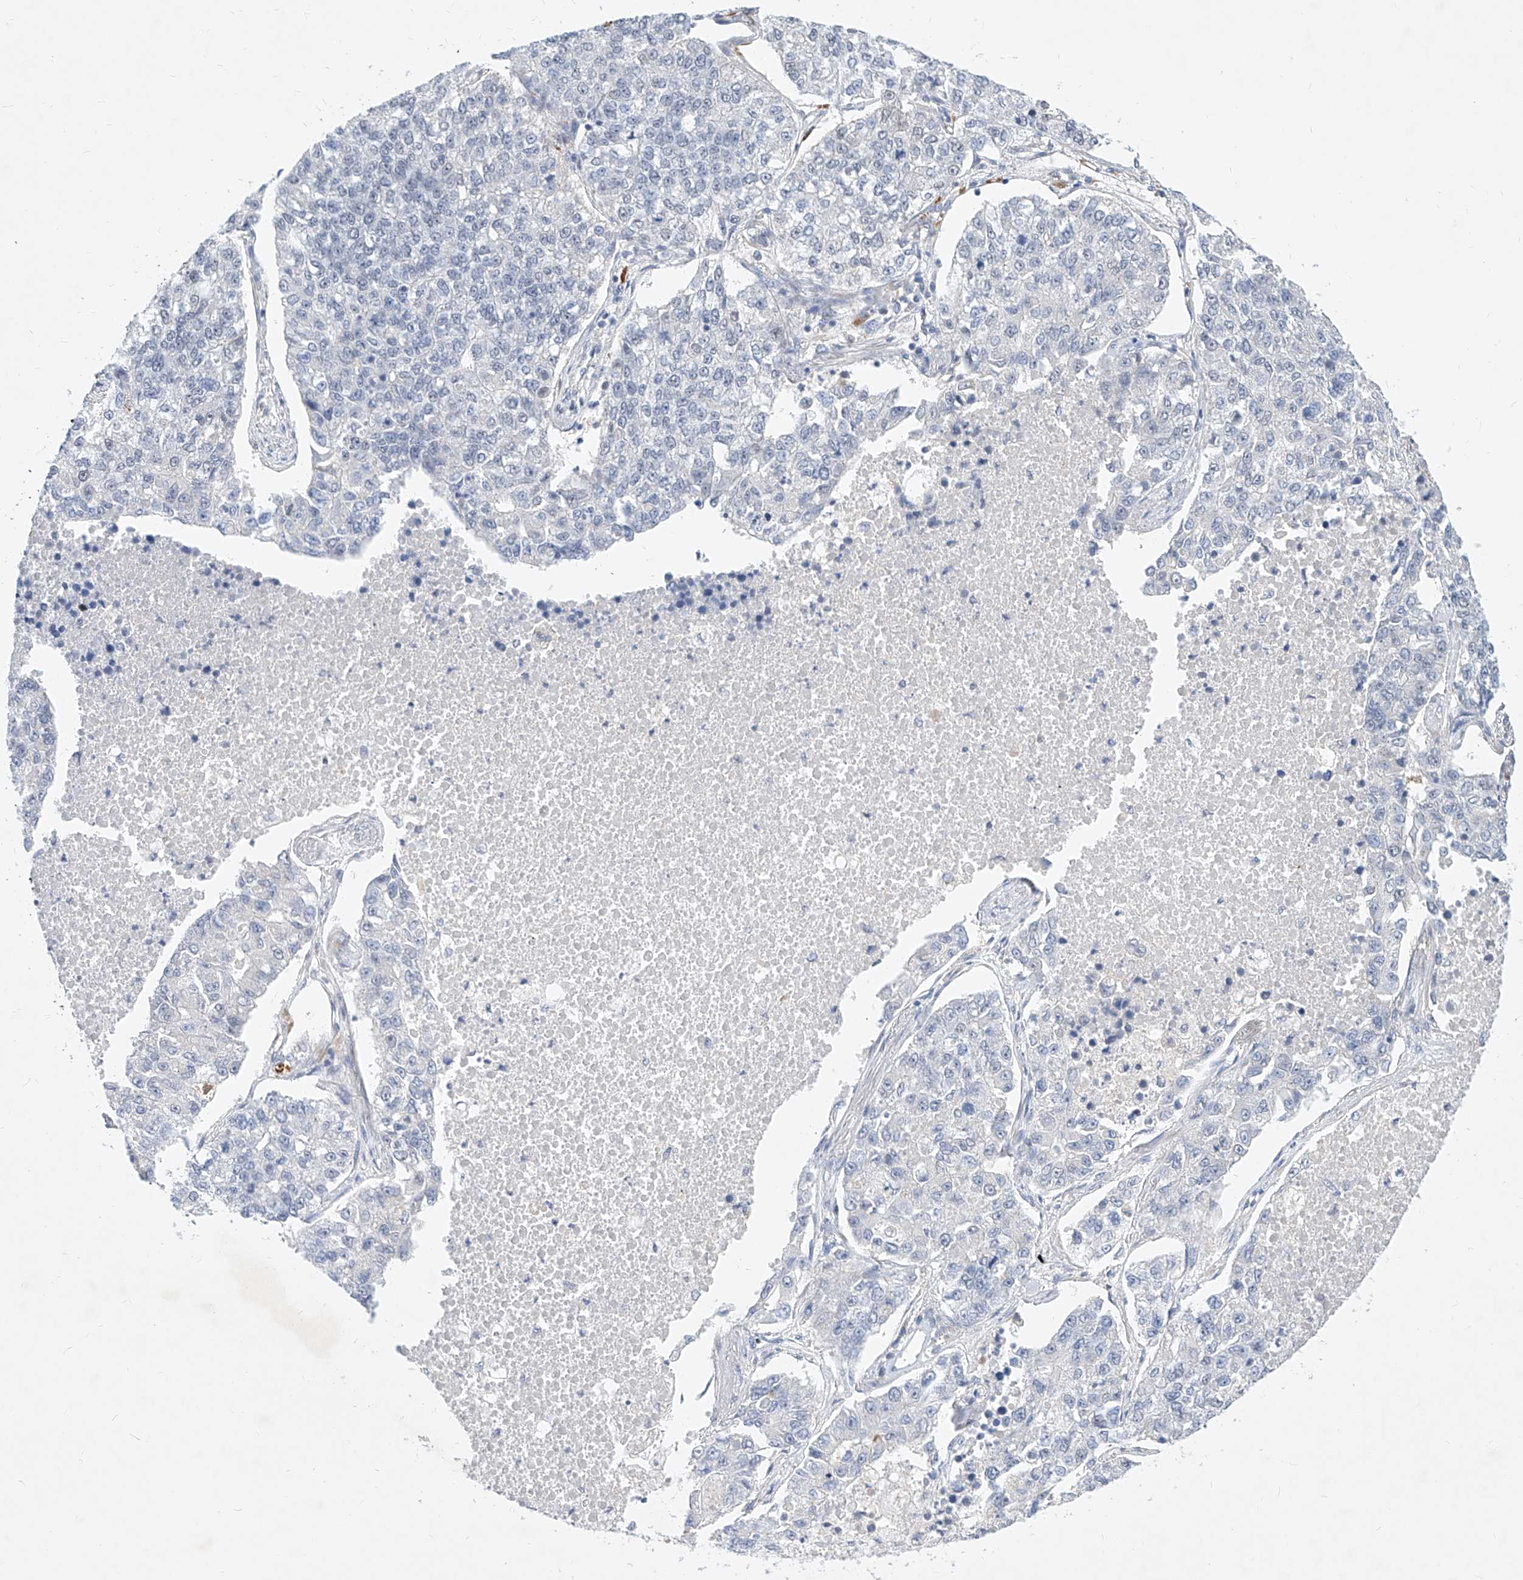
{"staining": {"intensity": "negative", "quantity": "none", "location": "none"}, "tissue": "lung cancer", "cell_type": "Tumor cells", "image_type": "cancer", "snomed": [{"axis": "morphology", "description": "Adenocarcinoma, NOS"}, {"axis": "topography", "description": "Lung"}], "caption": "Immunohistochemistry of human adenocarcinoma (lung) reveals no staining in tumor cells. (DAB immunohistochemistry (IHC), high magnification).", "gene": "MX2", "patient": {"sex": "male", "age": 49}}